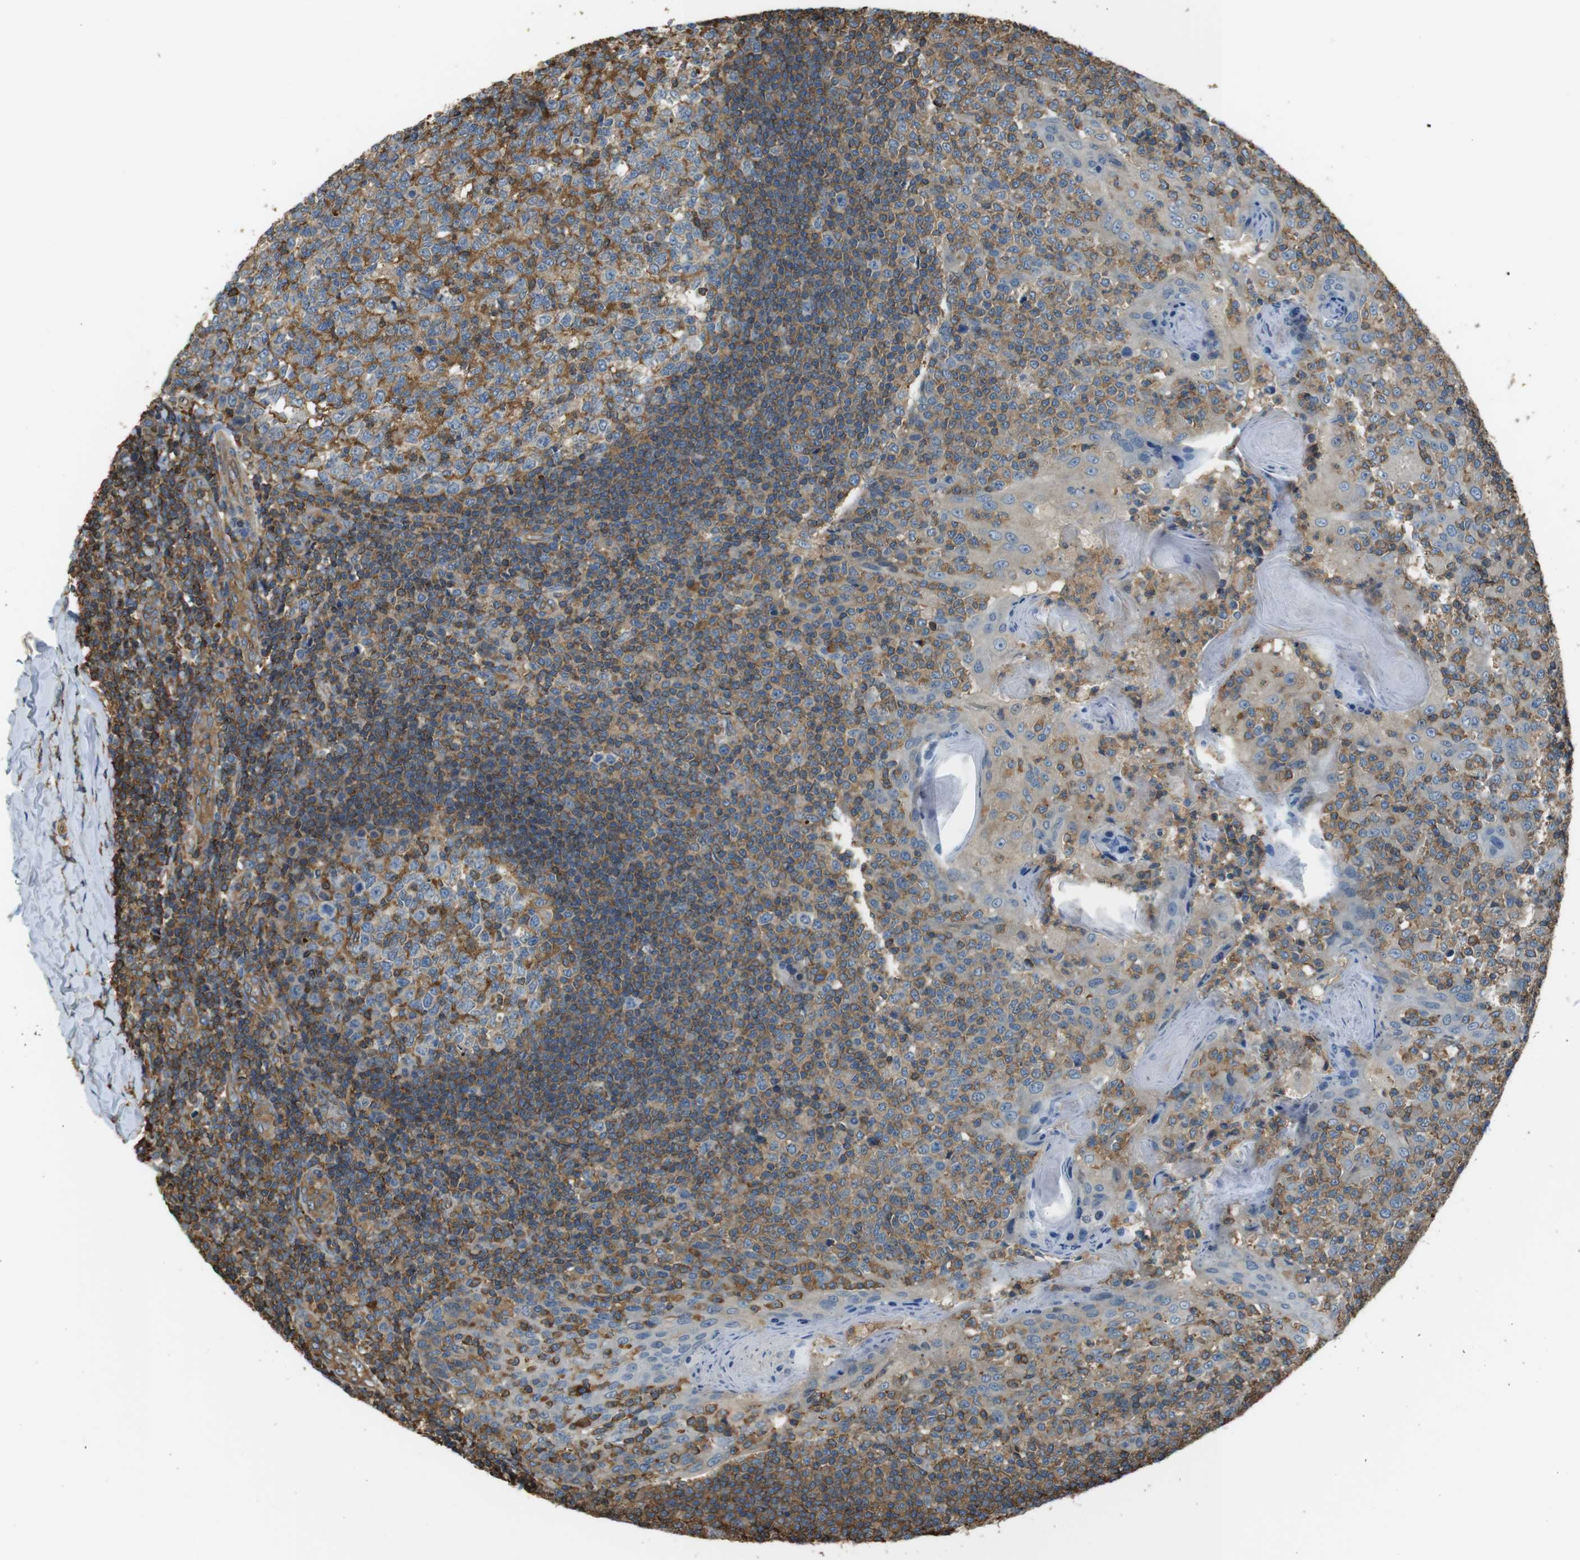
{"staining": {"intensity": "moderate", "quantity": ">75%", "location": "cytoplasmic/membranous"}, "tissue": "tonsil", "cell_type": "Germinal center cells", "image_type": "normal", "snomed": [{"axis": "morphology", "description": "Normal tissue, NOS"}, {"axis": "topography", "description": "Tonsil"}], "caption": "Tonsil stained with immunohistochemistry (IHC) exhibits moderate cytoplasmic/membranous positivity in about >75% of germinal center cells.", "gene": "FCAR", "patient": {"sex": "female", "age": 19}}